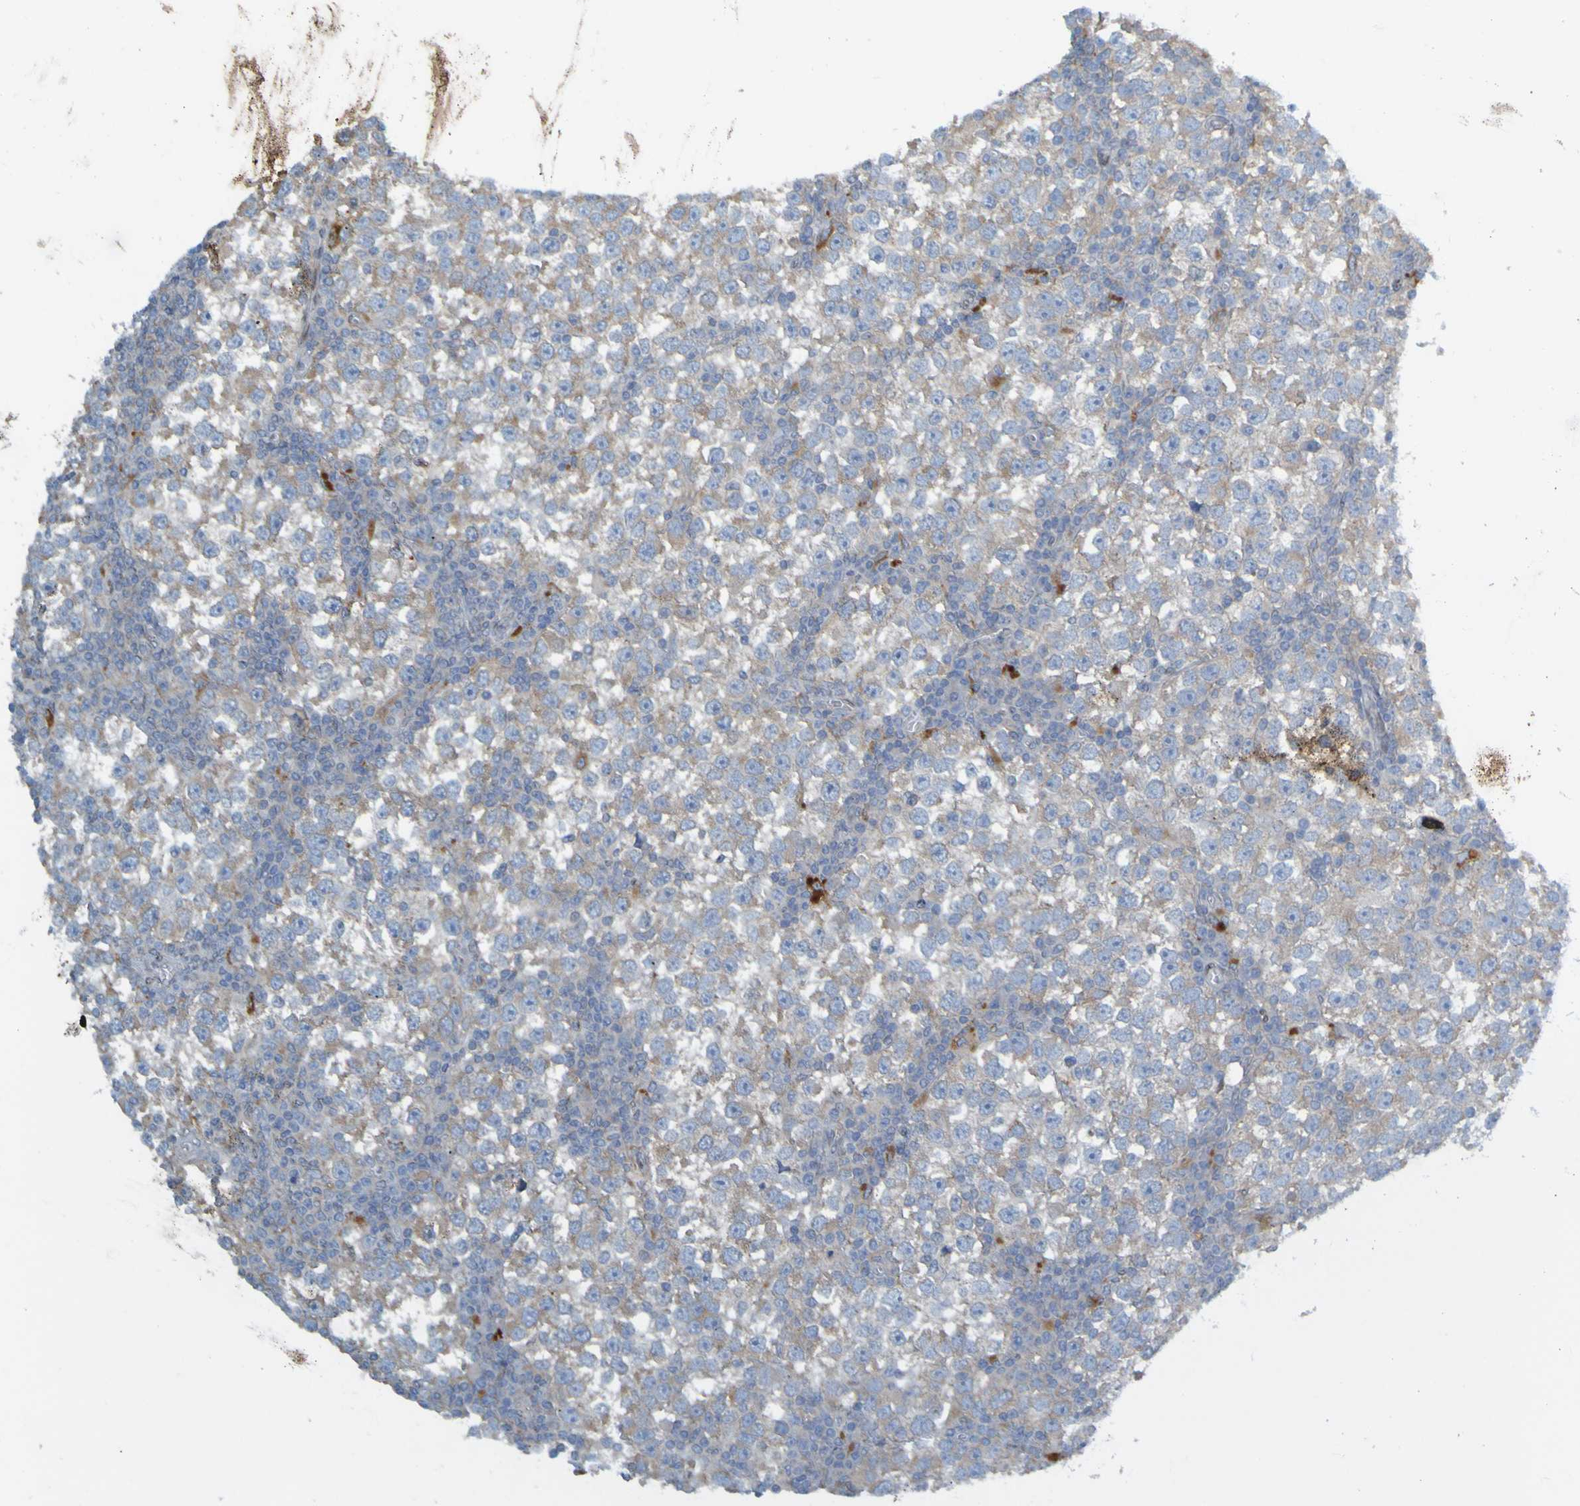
{"staining": {"intensity": "weak", "quantity": ">75%", "location": "cytoplasmic/membranous"}, "tissue": "testis cancer", "cell_type": "Tumor cells", "image_type": "cancer", "snomed": [{"axis": "morphology", "description": "Seminoma, NOS"}, {"axis": "topography", "description": "Testis"}], "caption": "IHC (DAB (3,3'-diaminobenzidine)) staining of human testis seminoma reveals weak cytoplasmic/membranous protein positivity in approximately >75% of tumor cells.", "gene": "MAG", "patient": {"sex": "male", "age": 65}}